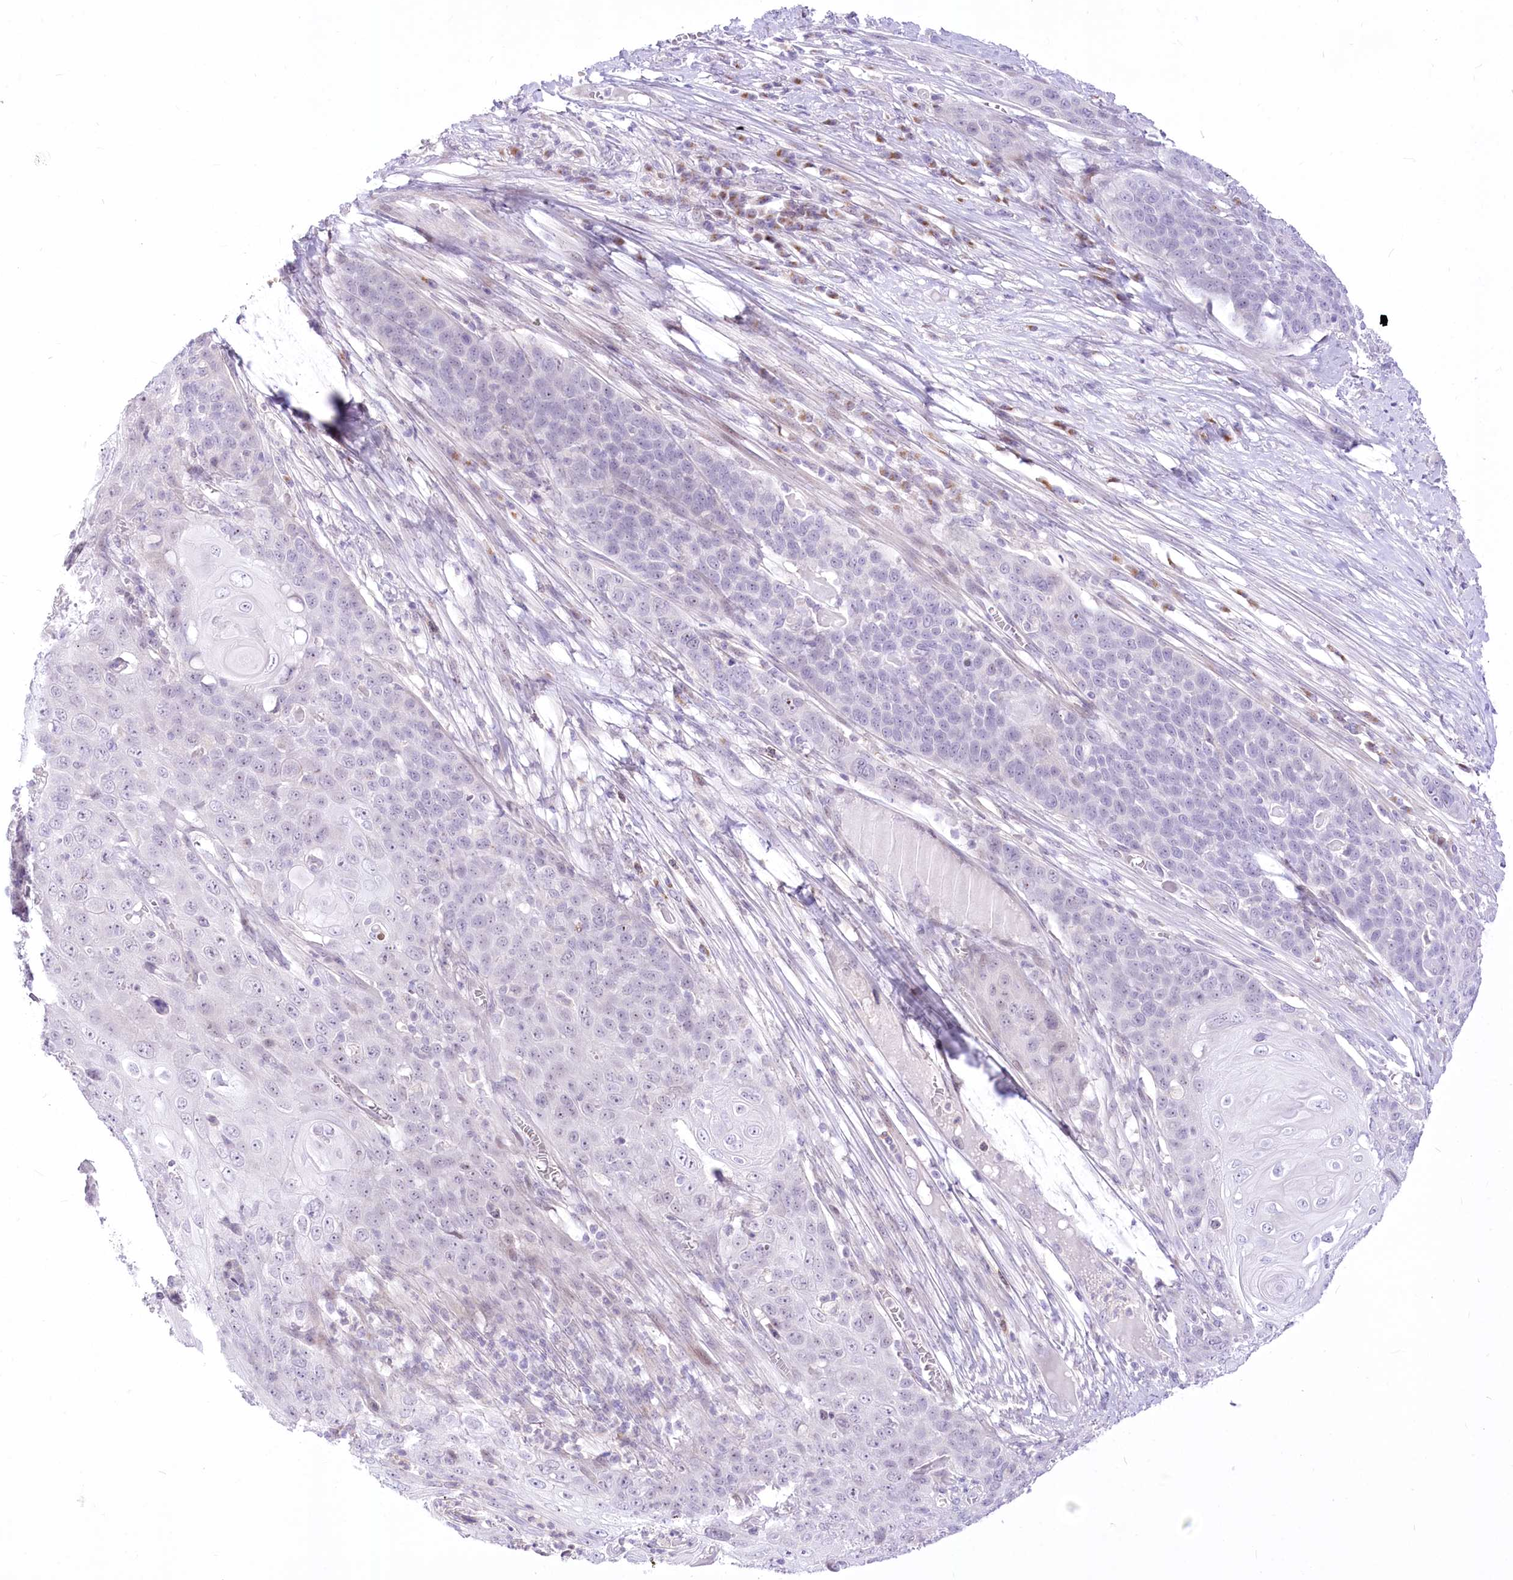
{"staining": {"intensity": "negative", "quantity": "none", "location": "none"}, "tissue": "skin cancer", "cell_type": "Tumor cells", "image_type": "cancer", "snomed": [{"axis": "morphology", "description": "Squamous cell carcinoma, NOS"}, {"axis": "topography", "description": "Skin"}], "caption": "The histopathology image shows no significant staining in tumor cells of squamous cell carcinoma (skin). The staining was performed using DAB (3,3'-diaminobenzidine) to visualize the protein expression in brown, while the nuclei were stained in blue with hematoxylin (Magnification: 20x).", "gene": "BEND7", "patient": {"sex": "male", "age": 55}}